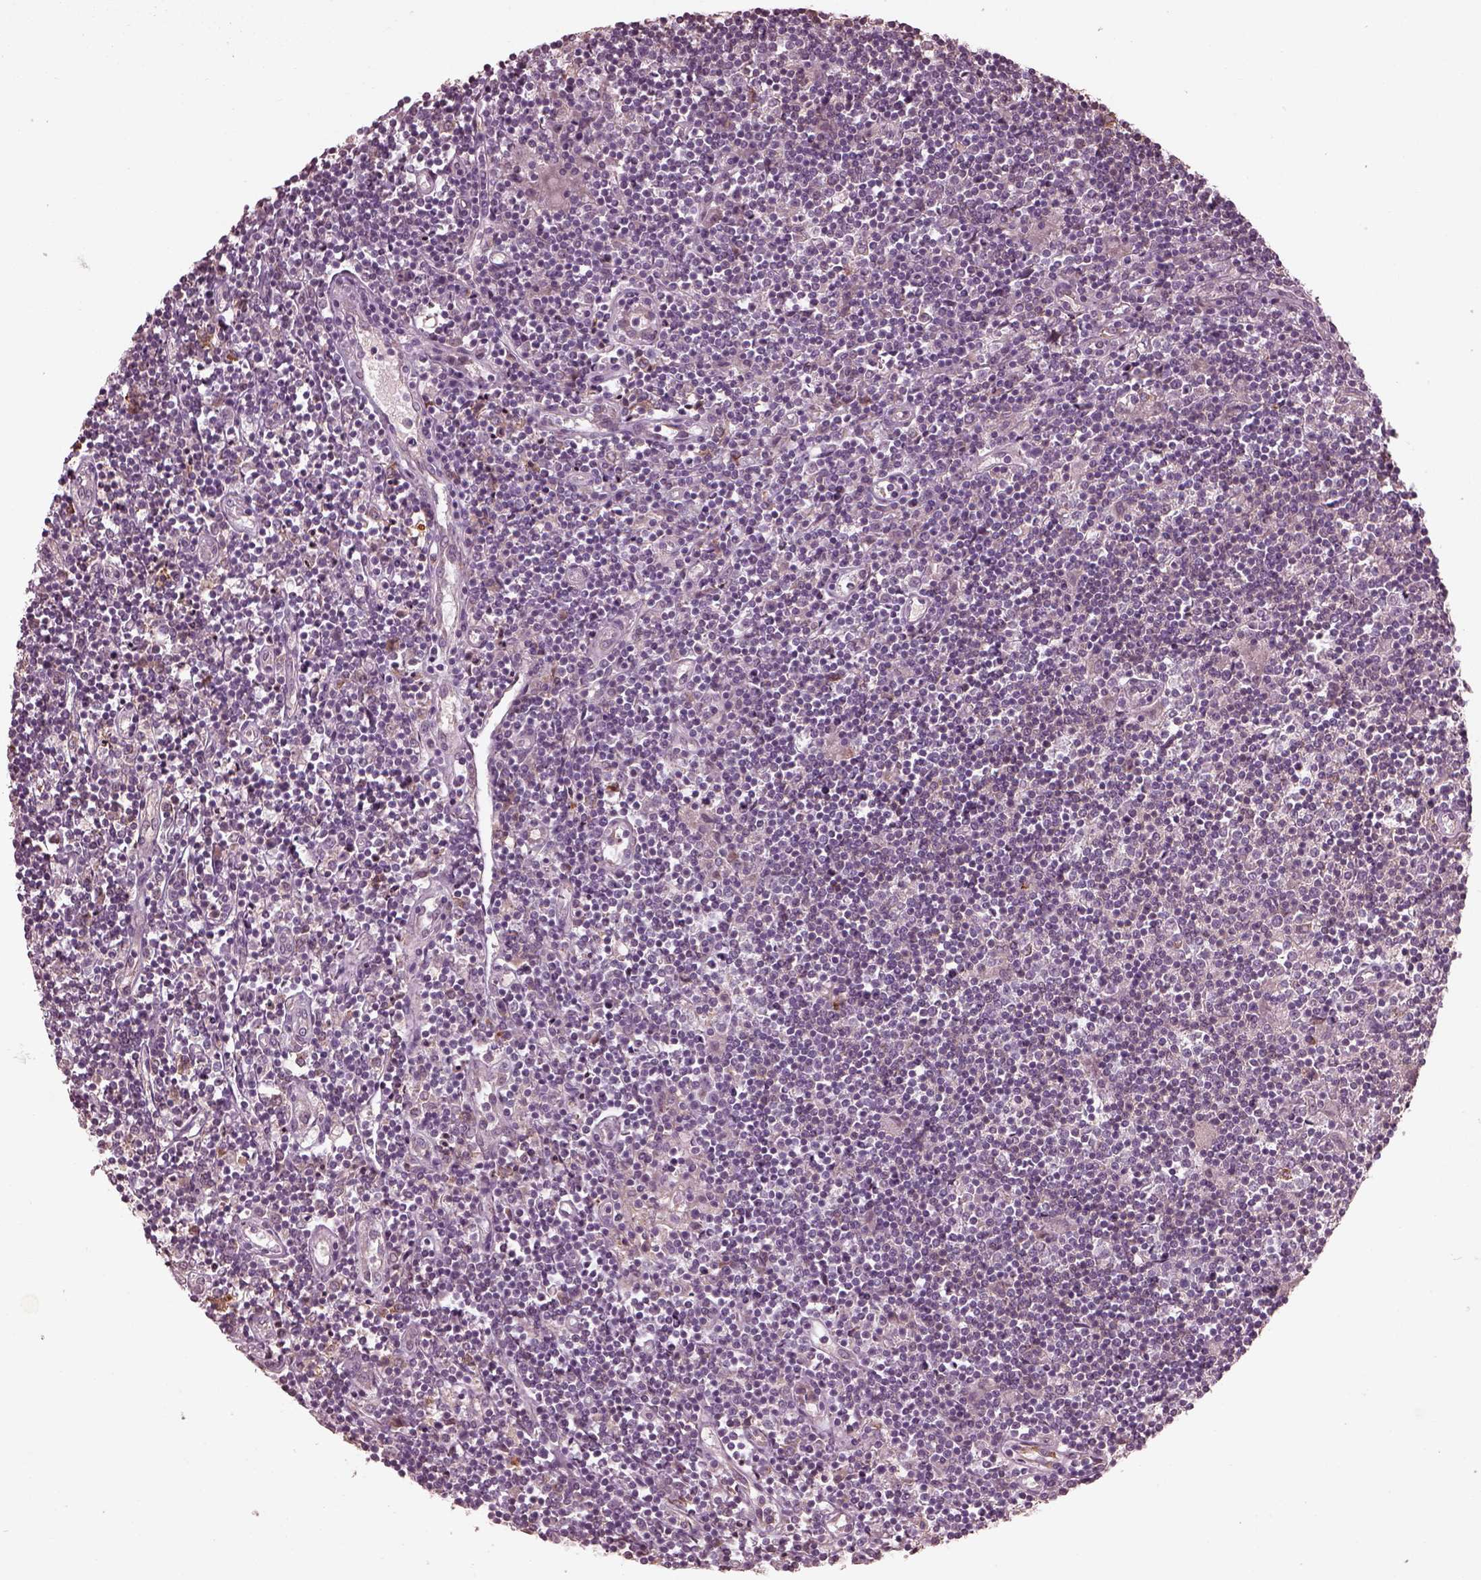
{"staining": {"intensity": "negative", "quantity": "none", "location": "none"}, "tissue": "lymphoma", "cell_type": "Tumor cells", "image_type": "cancer", "snomed": [{"axis": "morphology", "description": "Hodgkin's disease, NOS"}, {"axis": "topography", "description": "Lymph node"}], "caption": "Immunohistochemical staining of human lymphoma displays no significant positivity in tumor cells. Brightfield microscopy of immunohistochemistry (IHC) stained with DAB (3,3'-diaminobenzidine) (brown) and hematoxylin (blue), captured at high magnification.", "gene": "VWA5B1", "patient": {"sex": "male", "age": 40}}